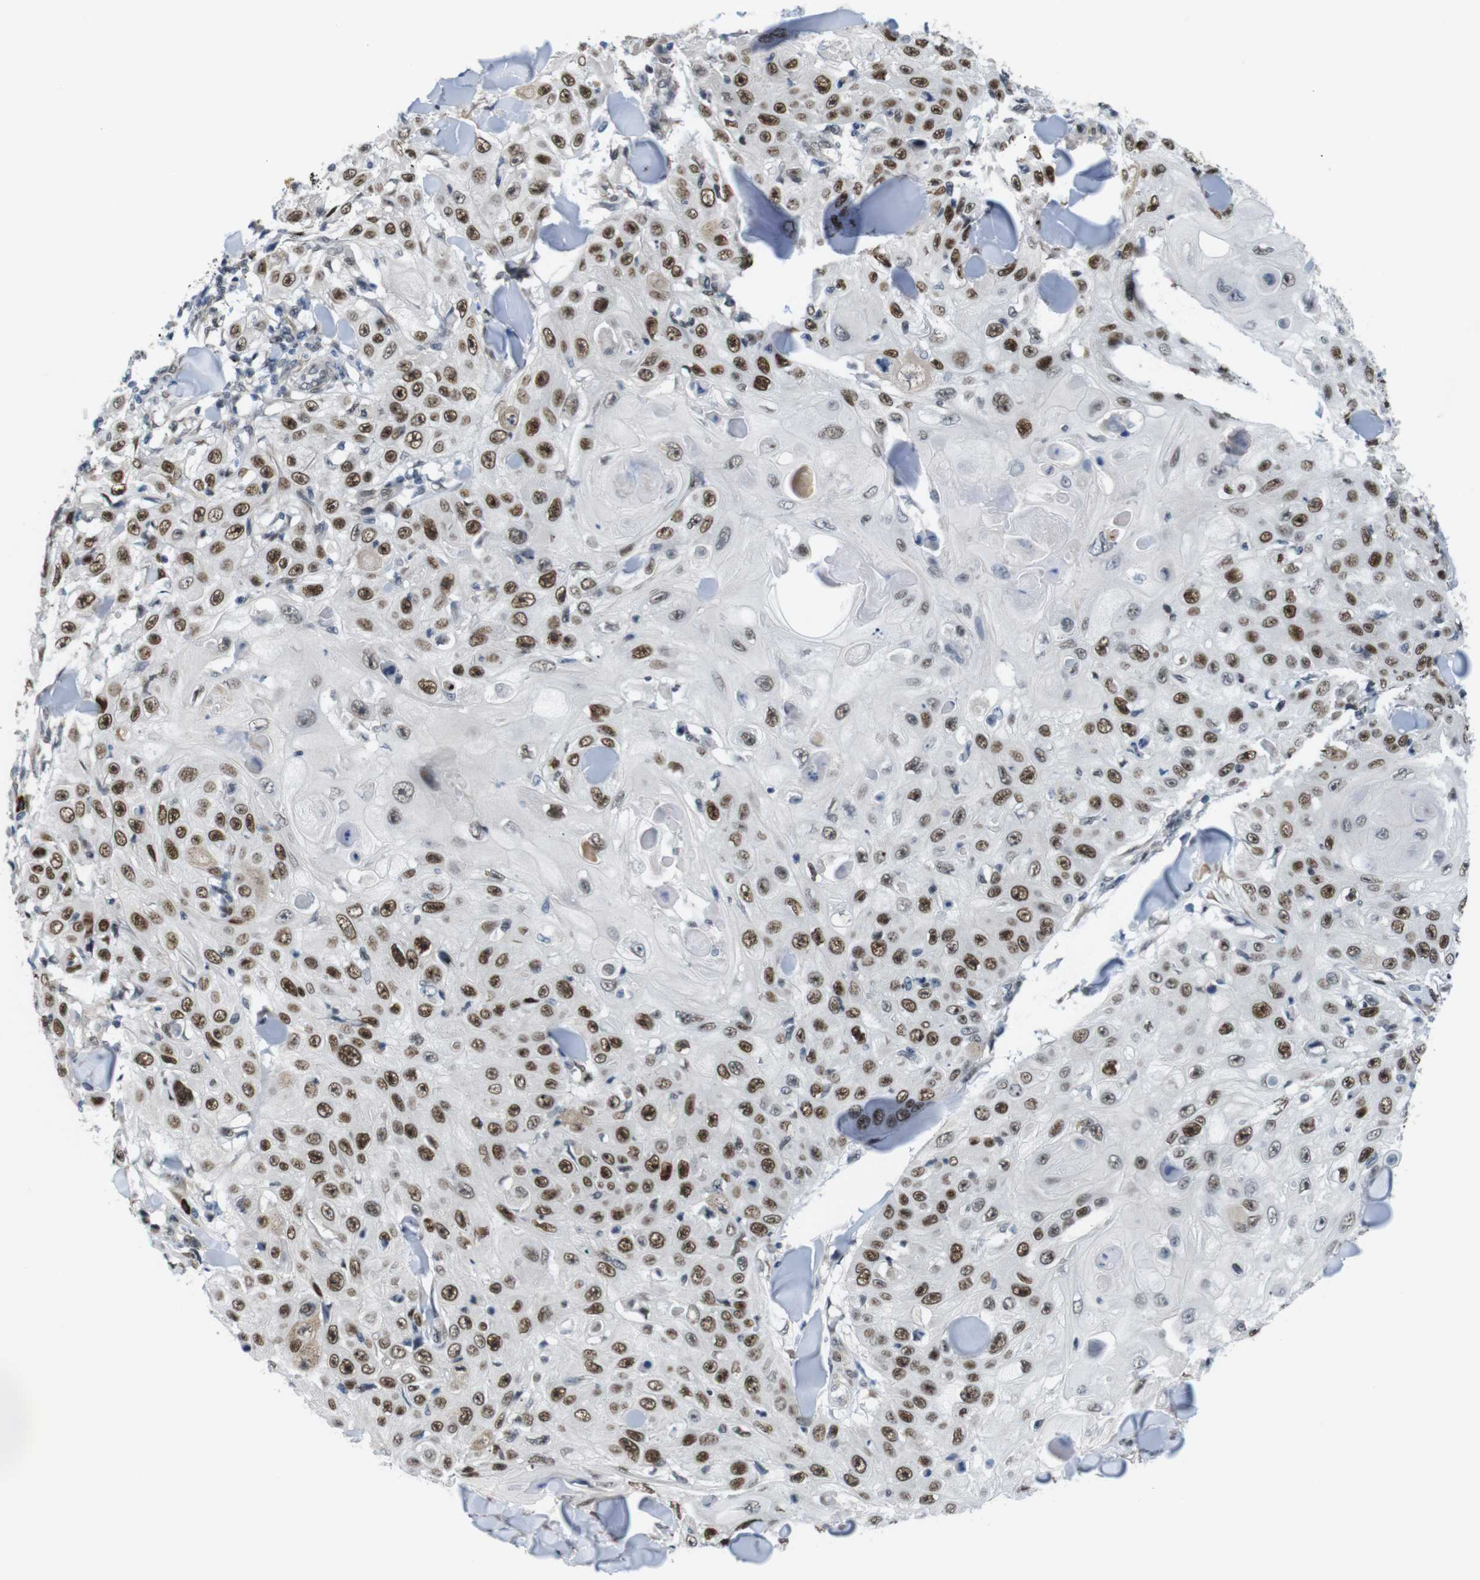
{"staining": {"intensity": "moderate", "quantity": ">75%", "location": "nuclear"}, "tissue": "skin cancer", "cell_type": "Tumor cells", "image_type": "cancer", "snomed": [{"axis": "morphology", "description": "Squamous cell carcinoma, NOS"}, {"axis": "topography", "description": "Skin"}], "caption": "This is a histology image of immunohistochemistry staining of skin squamous cell carcinoma, which shows moderate staining in the nuclear of tumor cells.", "gene": "SMCO2", "patient": {"sex": "male", "age": 86}}